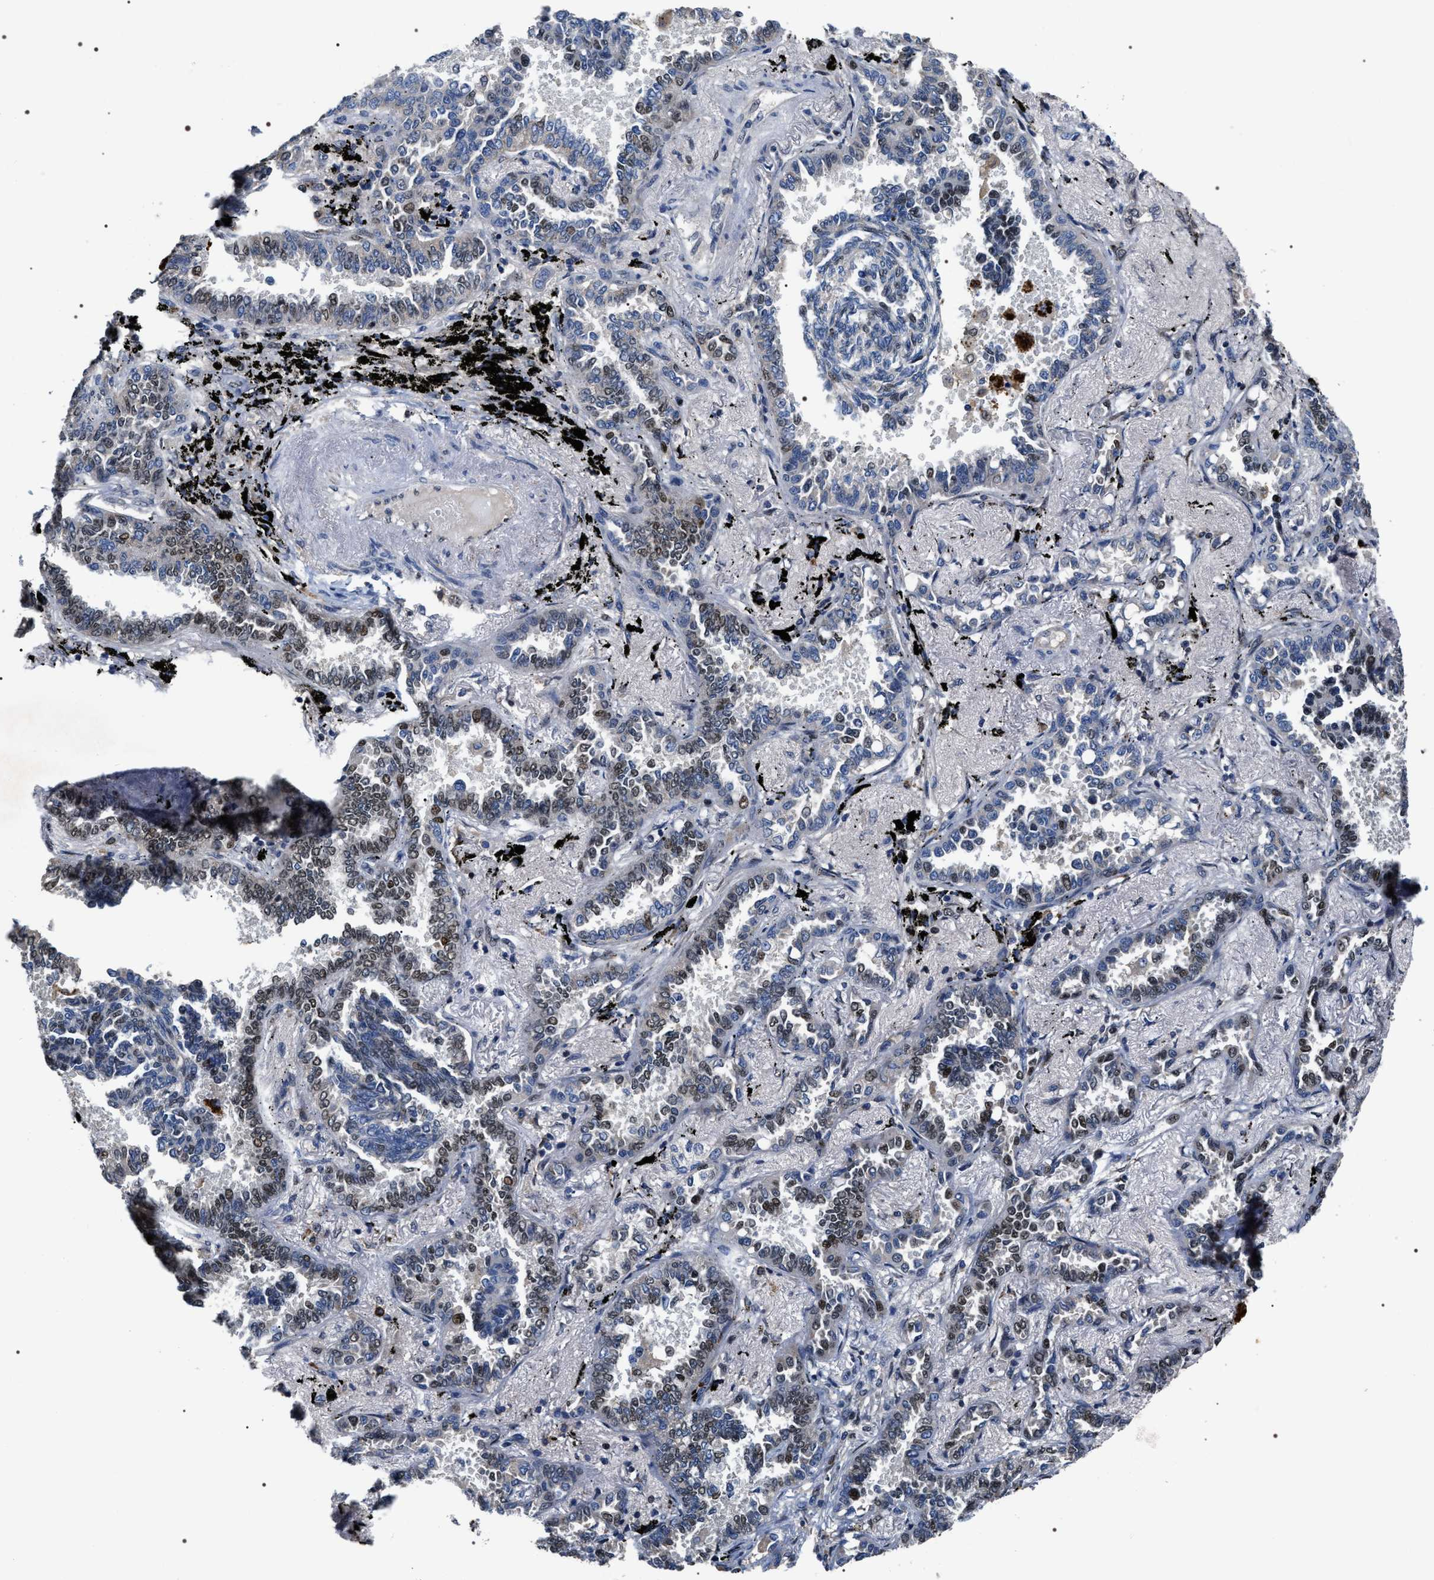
{"staining": {"intensity": "weak", "quantity": "25%-75%", "location": "nuclear"}, "tissue": "lung cancer", "cell_type": "Tumor cells", "image_type": "cancer", "snomed": [{"axis": "morphology", "description": "Adenocarcinoma, NOS"}, {"axis": "topography", "description": "Lung"}], "caption": "High-power microscopy captured an immunohistochemistry (IHC) image of lung adenocarcinoma, revealing weak nuclear positivity in approximately 25%-75% of tumor cells. (DAB IHC with brightfield microscopy, high magnification).", "gene": "C7orf25", "patient": {"sex": "male", "age": 59}}